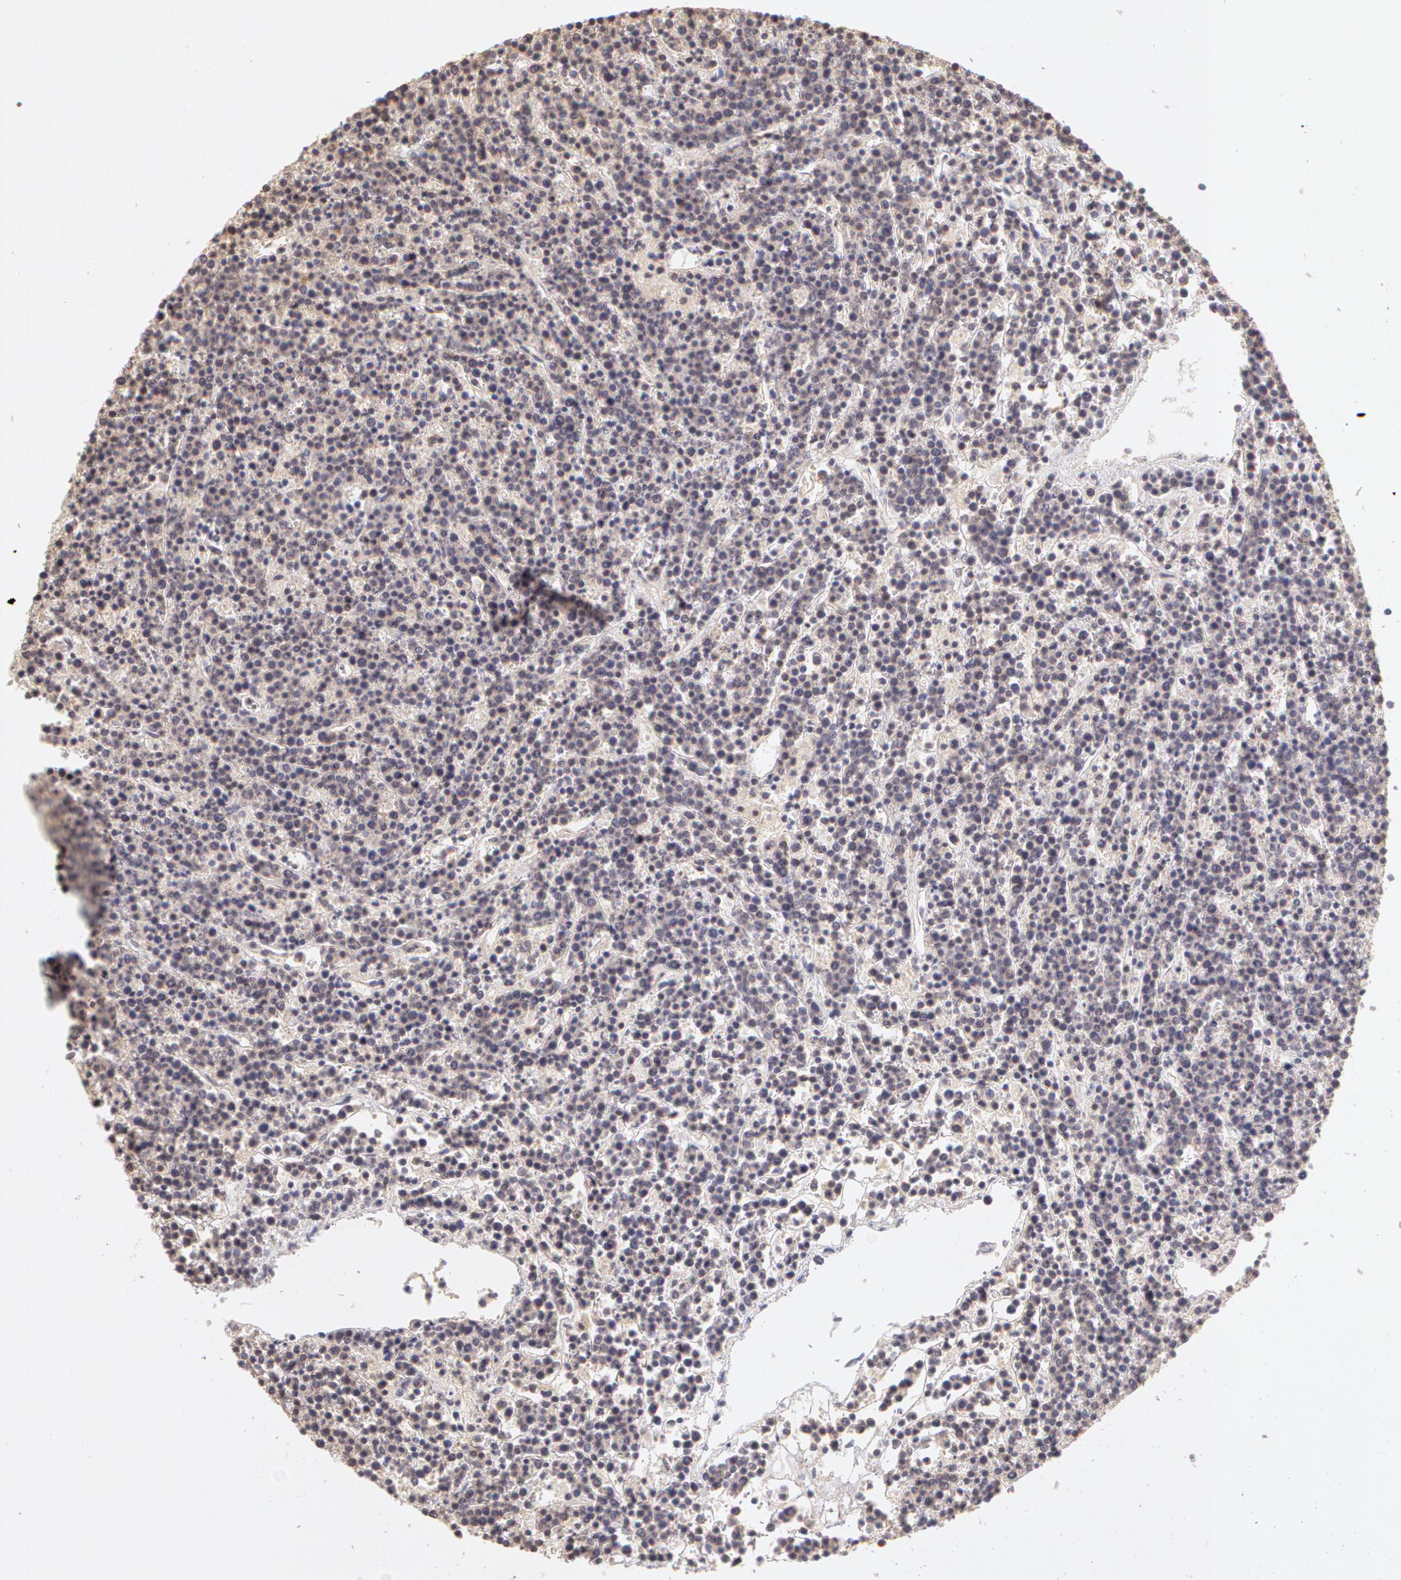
{"staining": {"intensity": "negative", "quantity": "none", "location": "none"}, "tissue": "lymphoma", "cell_type": "Tumor cells", "image_type": "cancer", "snomed": [{"axis": "morphology", "description": "Malignant lymphoma, non-Hodgkin's type, High grade"}, {"axis": "topography", "description": "Ovary"}], "caption": "Tumor cells are negative for brown protein staining in high-grade malignant lymphoma, non-Hodgkin's type. Nuclei are stained in blue.", "gene": "ZNF597", "patient": {"sex": "female", "age": 56}}